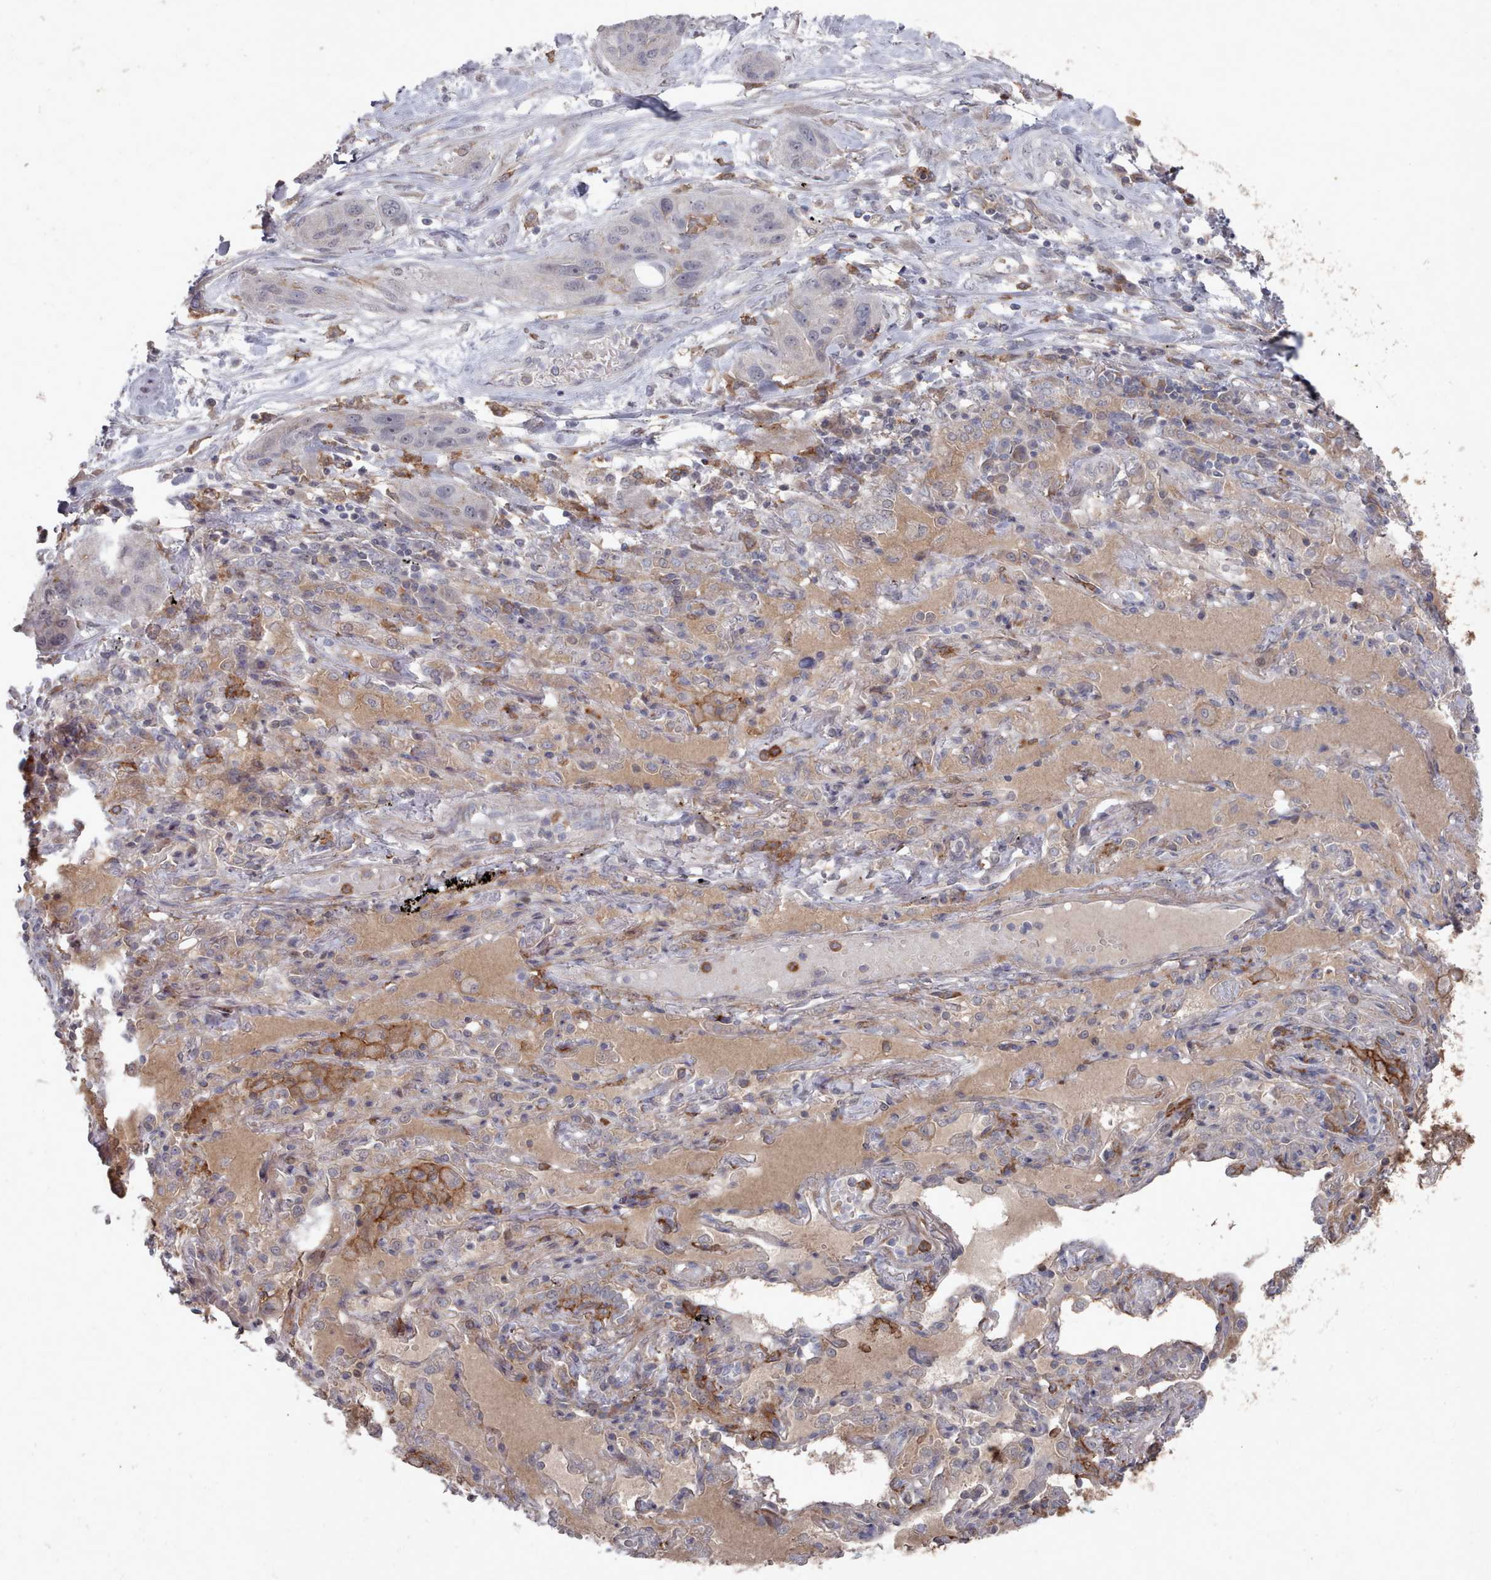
{"staining": {"intensity": "negative", "quantity": "none", "location": "none"}, "tissue": "lung cancer", "cell_type": "Tumor cells", "image_type": "cancer", "snomed": [{"axis": "morphology", "description": "Squamous cell carcinoma, NOS"}, {"axis": "topography", "description": "Lung"}], "caption": "Immunohistochemistry of human lung squamous cell carcinoma demonstrates no positivity in tumor cells.", "gene": "COL8A2", "patient": {"sex": "female", "age": 70}}